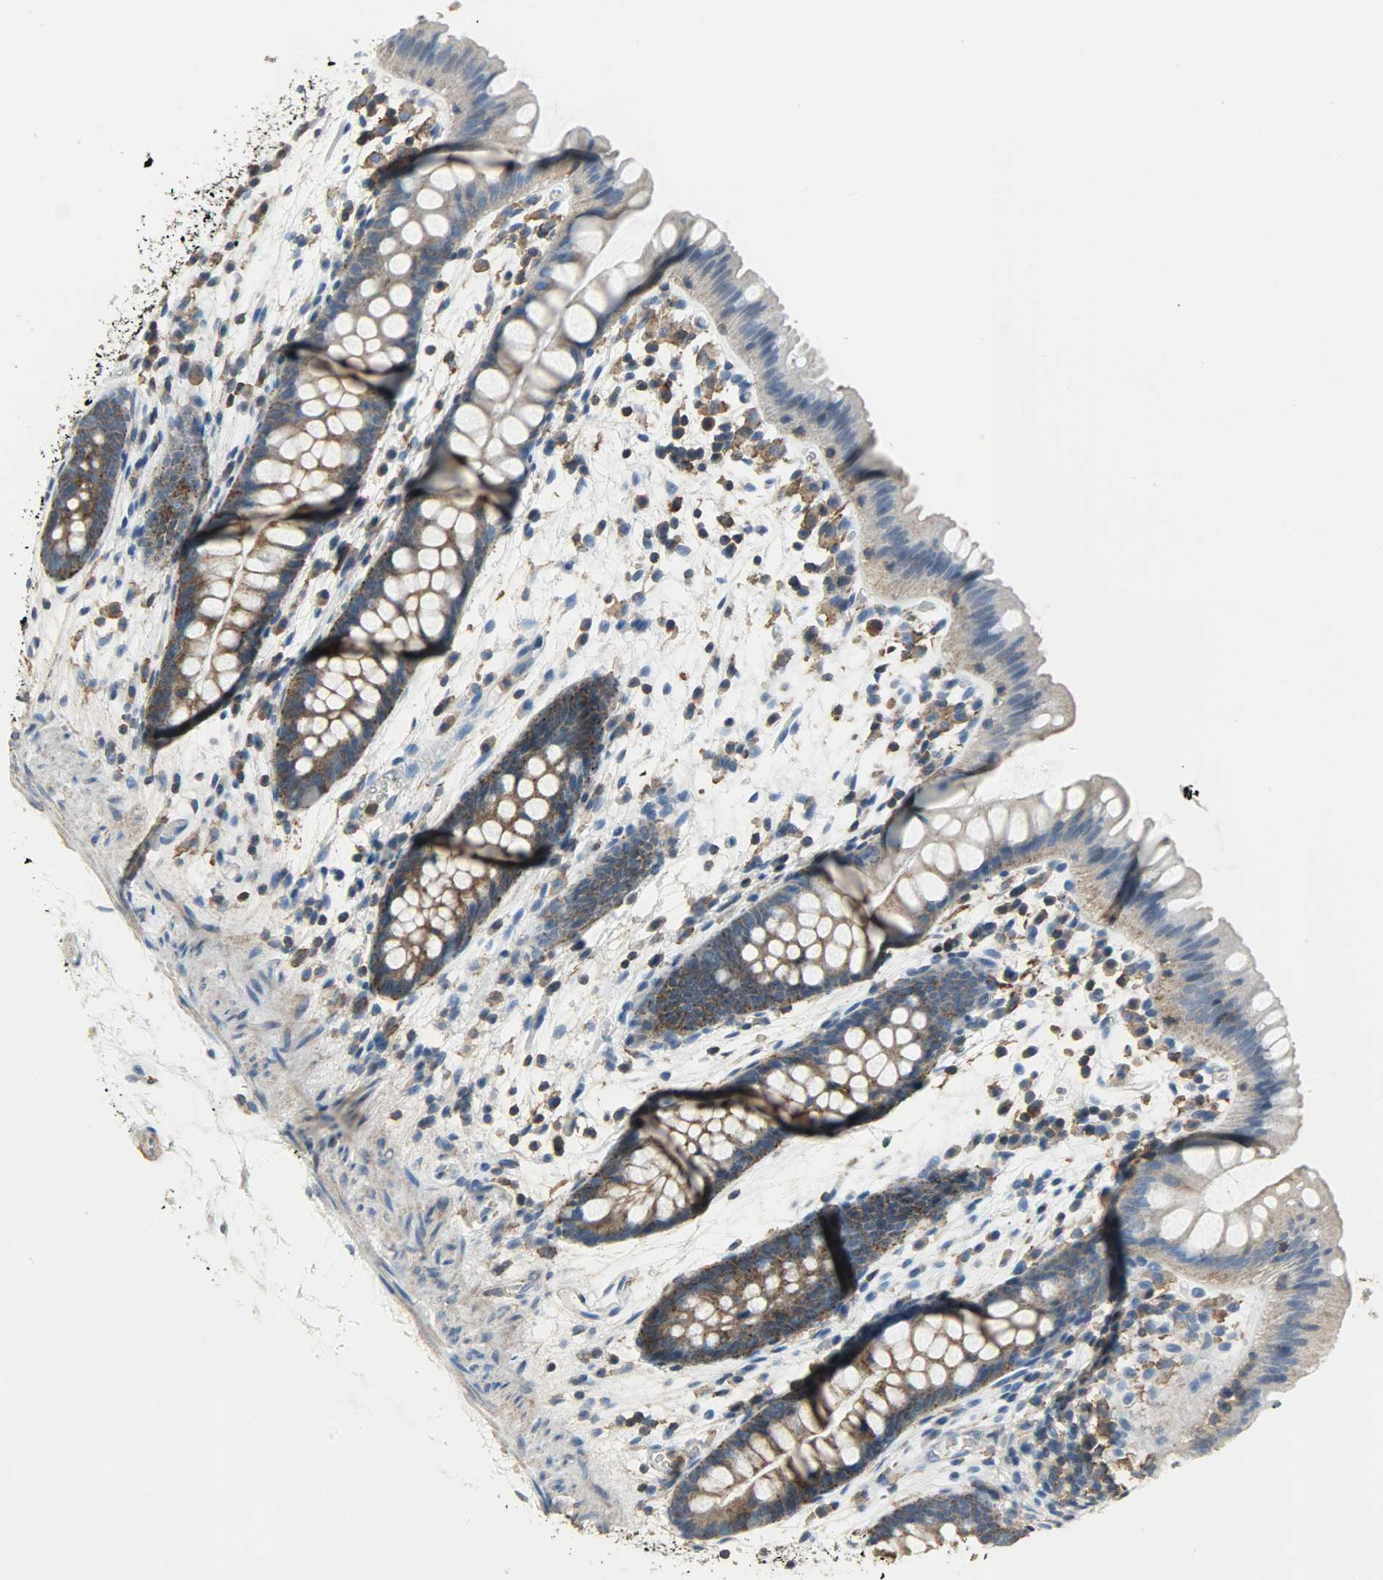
{"staining": {"intensity": "moderate", "quantity": "25%-75%", "location": "cytoplasmic/membranous"}, "tissue": "colon", "cell_type": "Glandular cells", "image_type": "normal", "snomed": [{"axis": "morphology", "description": "Normal tissue, NOS"}, {"axis": "topography", "description": "Smooth muscle"}, {"axis": "topography", "description": "Colon"}], "caption": "A high-resolution image shows IHC staining of normal colon, which reveals moderate cytoplasmic/membranous expression in approximately 25%-75% of glandular cells.", "gene": "DNAJA4", "patient": {"sex": "male", "age": 67}}